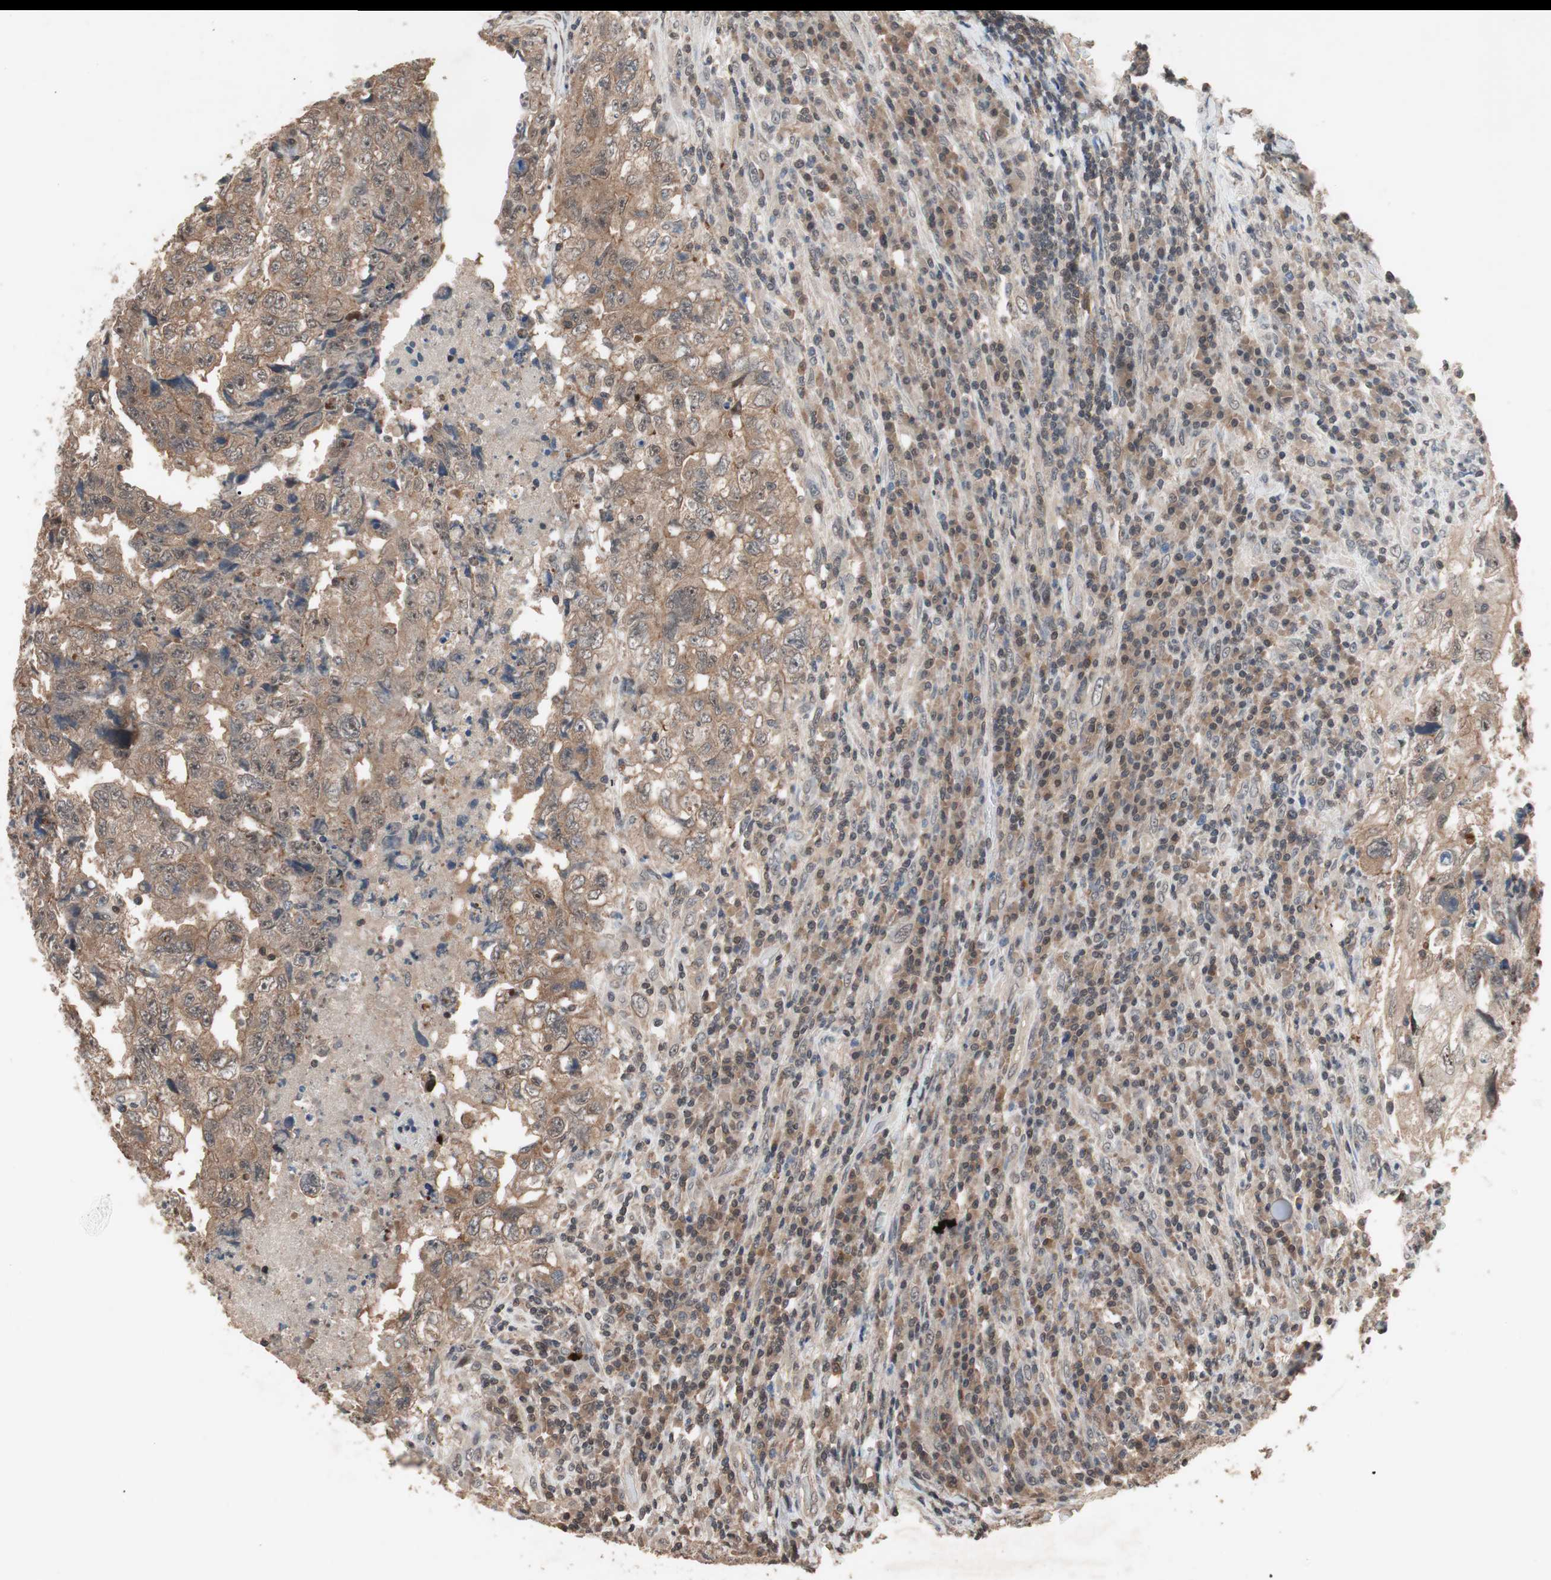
{"staining": {"intensity": "moderate", "quantity": ">75%", "location": "cytoplasmic/membranous,nuclear"}, "tissue": "testis cancer", "cell_type": "Tumor cells", "image_type": "cancer", "snomed": [{"axis": "morphology", "description": "Necrosis, NOS"}, {"axis": "morphology", "description": "Carcinoma, Embryonal, NOS"}, {"axis": "topography", "description": "Testis"}], "caption": "Testis cancer (embryonal carcinoma) stained with DAB (3,3'-diaminobenzidine) immunohistochemistry (IHC) demonstrates medium levels of moderate cytoplasmic/membranous and nuclear positivity in about >75% of tumor cells. Using DAB (brown) and hematoxylin (blue) stains, captured at high magnification using brightfield microscopy.", "gene": "GART", "patient": {"sex": "male", "age": 19}}